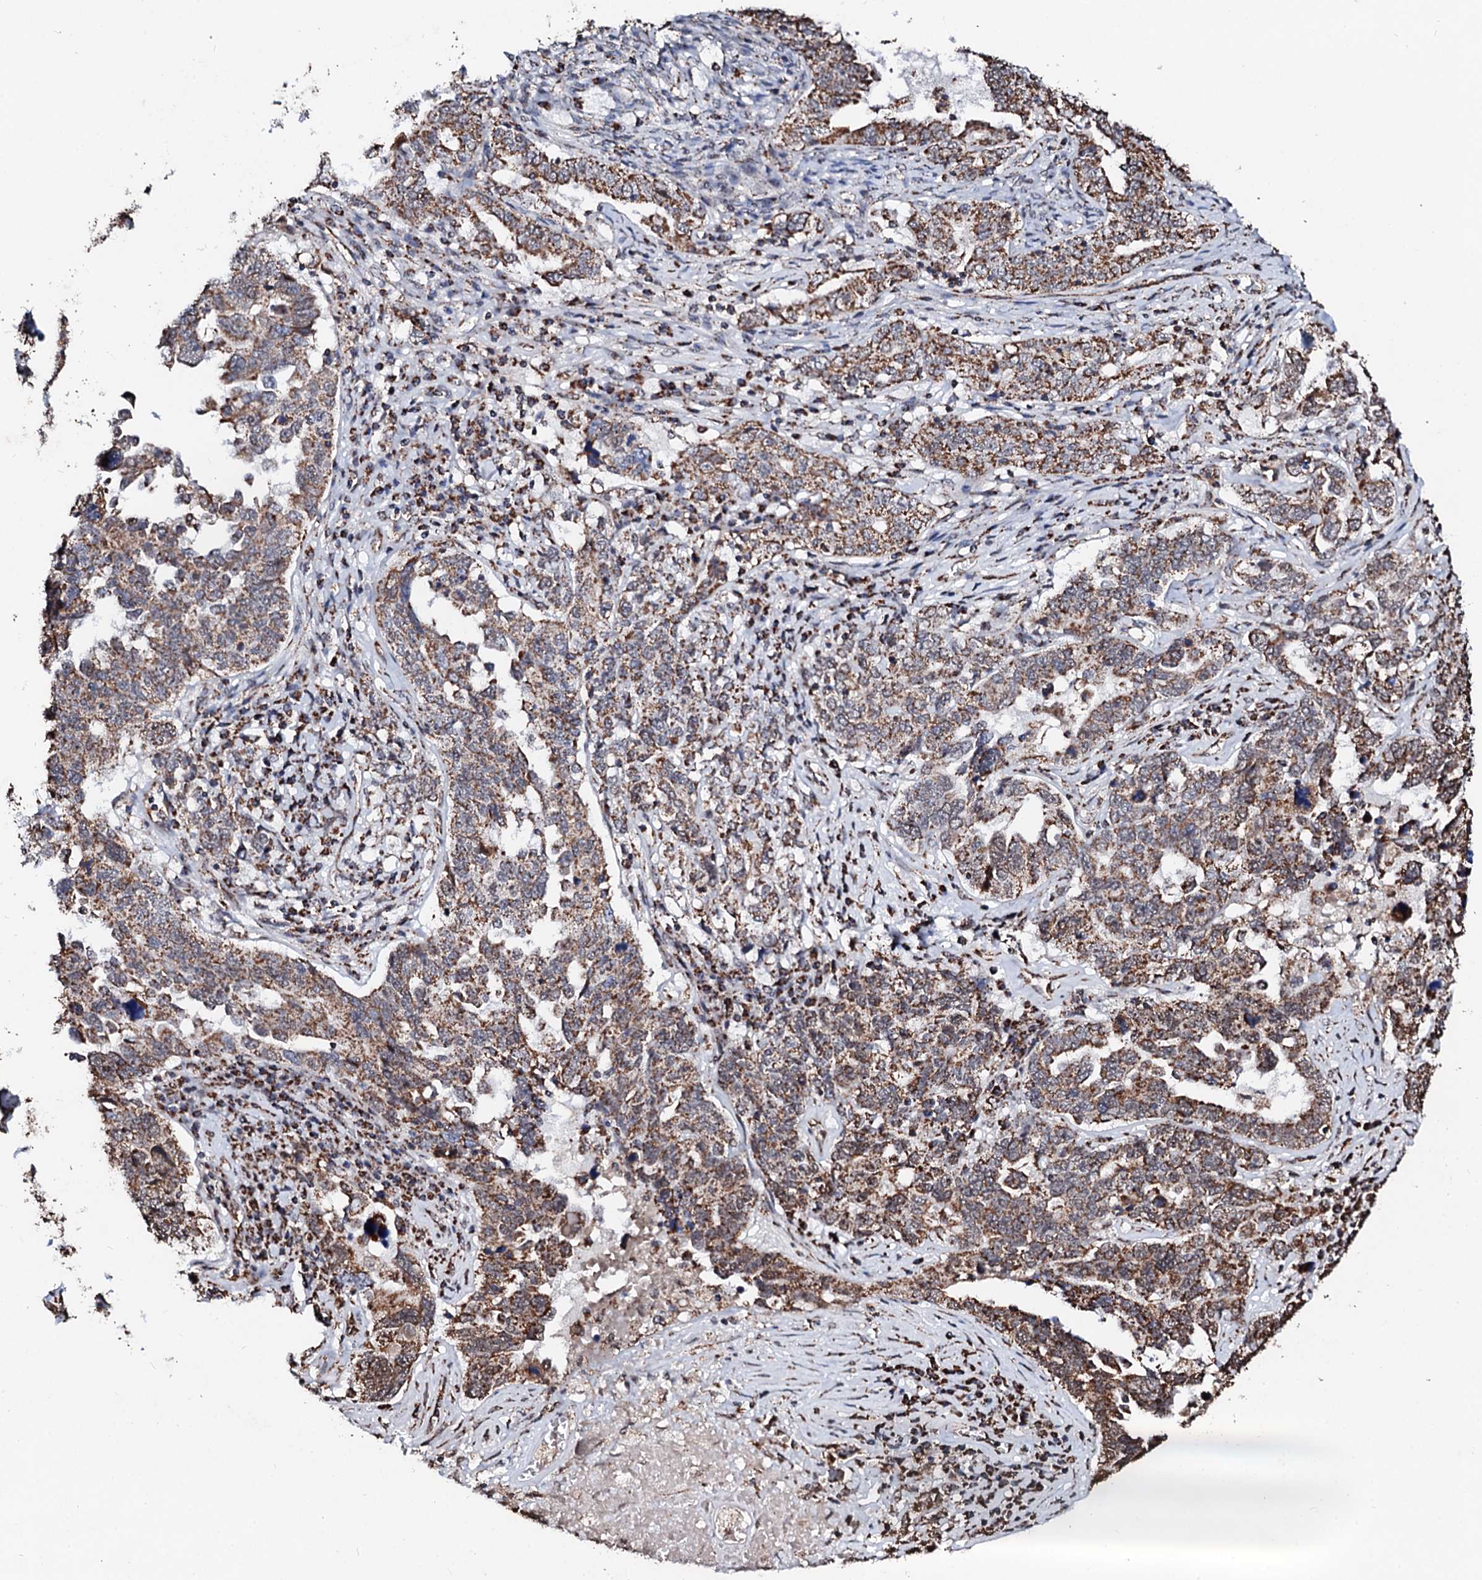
{"staining": {"intensity": "moderate", "quantity": ">75%", "location": "cytoplasmic/membranous"}, "tissue": "ovarian cancer", "cell_type": "Tumor cells", "image_type": "cancer", "snomed": [{"axis": "morphology", "description": "Carcinoma, endometroid"}, {"axis": "topography", "description": "Ovary"}], "caption": "A medium amount of moderate cytoplasmic/membranous positivity is seen in approximately >75% of tumor cells in endometroid carcinoma (ovarian) tissue.", "gene": "SECISBP2L", "patient": {"sex": "female", "age": 62}}